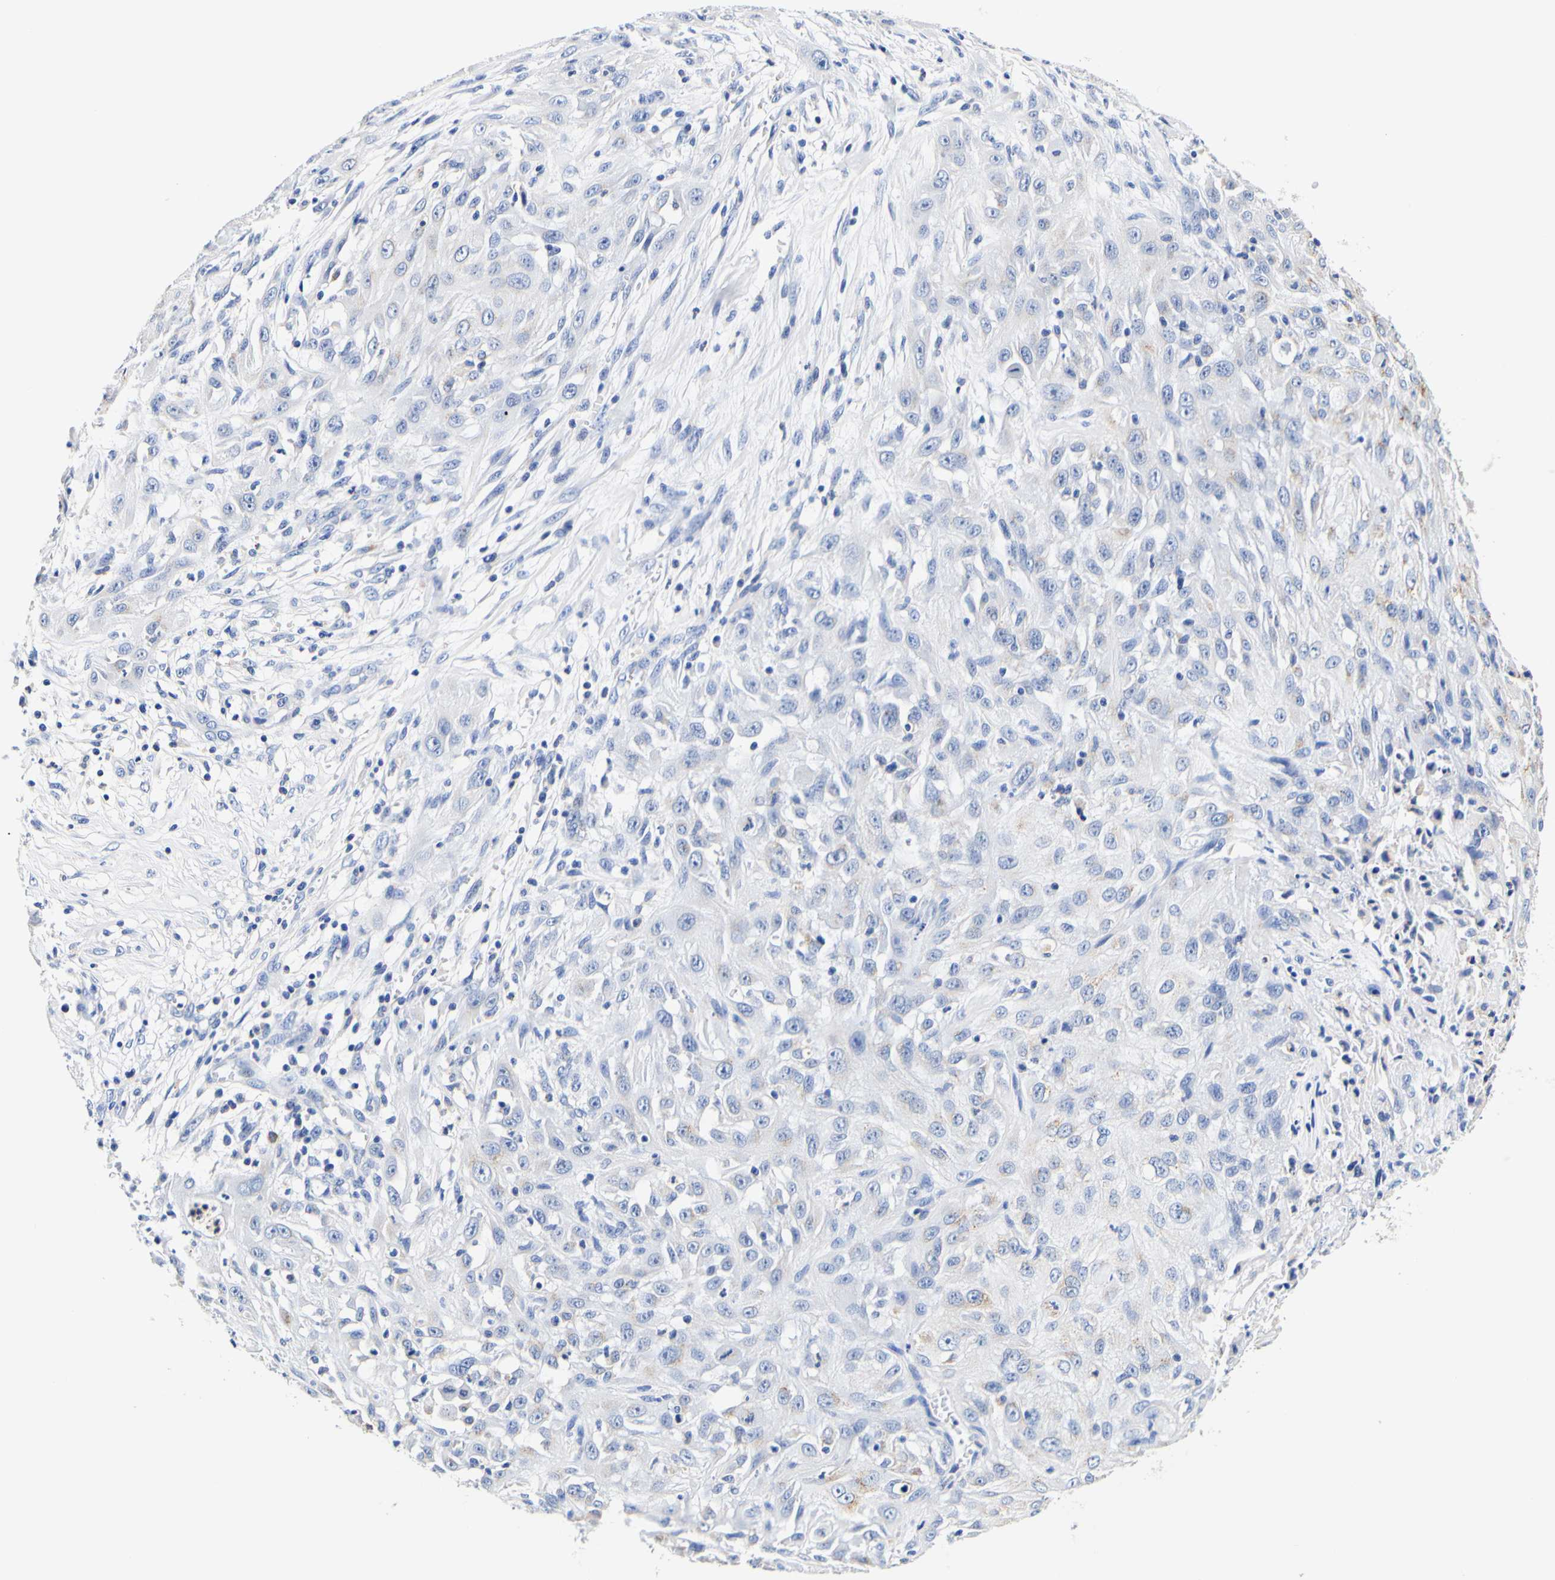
{"staining": {"intensity": "weak", "quantity": "<25%", "location": "cytoplasmic/membranous"}, "tissue": "skin cancer", "cell_type": "Tumor cells", "image_type": "cancer", "snomed": [{"axis": "morphology", "description": "Squamous cell carcinoma, NOS"}, {"axis": "topography", "description": "Skin"}], "caption": "Immunohistochemistry (IHC) photomicrograph of skin cancer stained for a protein (brown), which shows no staining in tumor cells. (Stains: DAB (3,3'-diaminobenzidine) IHC with hematoxylin counter stain, Microscopy: brightfield microscopy at high magnification).", "gene": "CAMK4", "patient": {"sex": "male", "age": 75}}